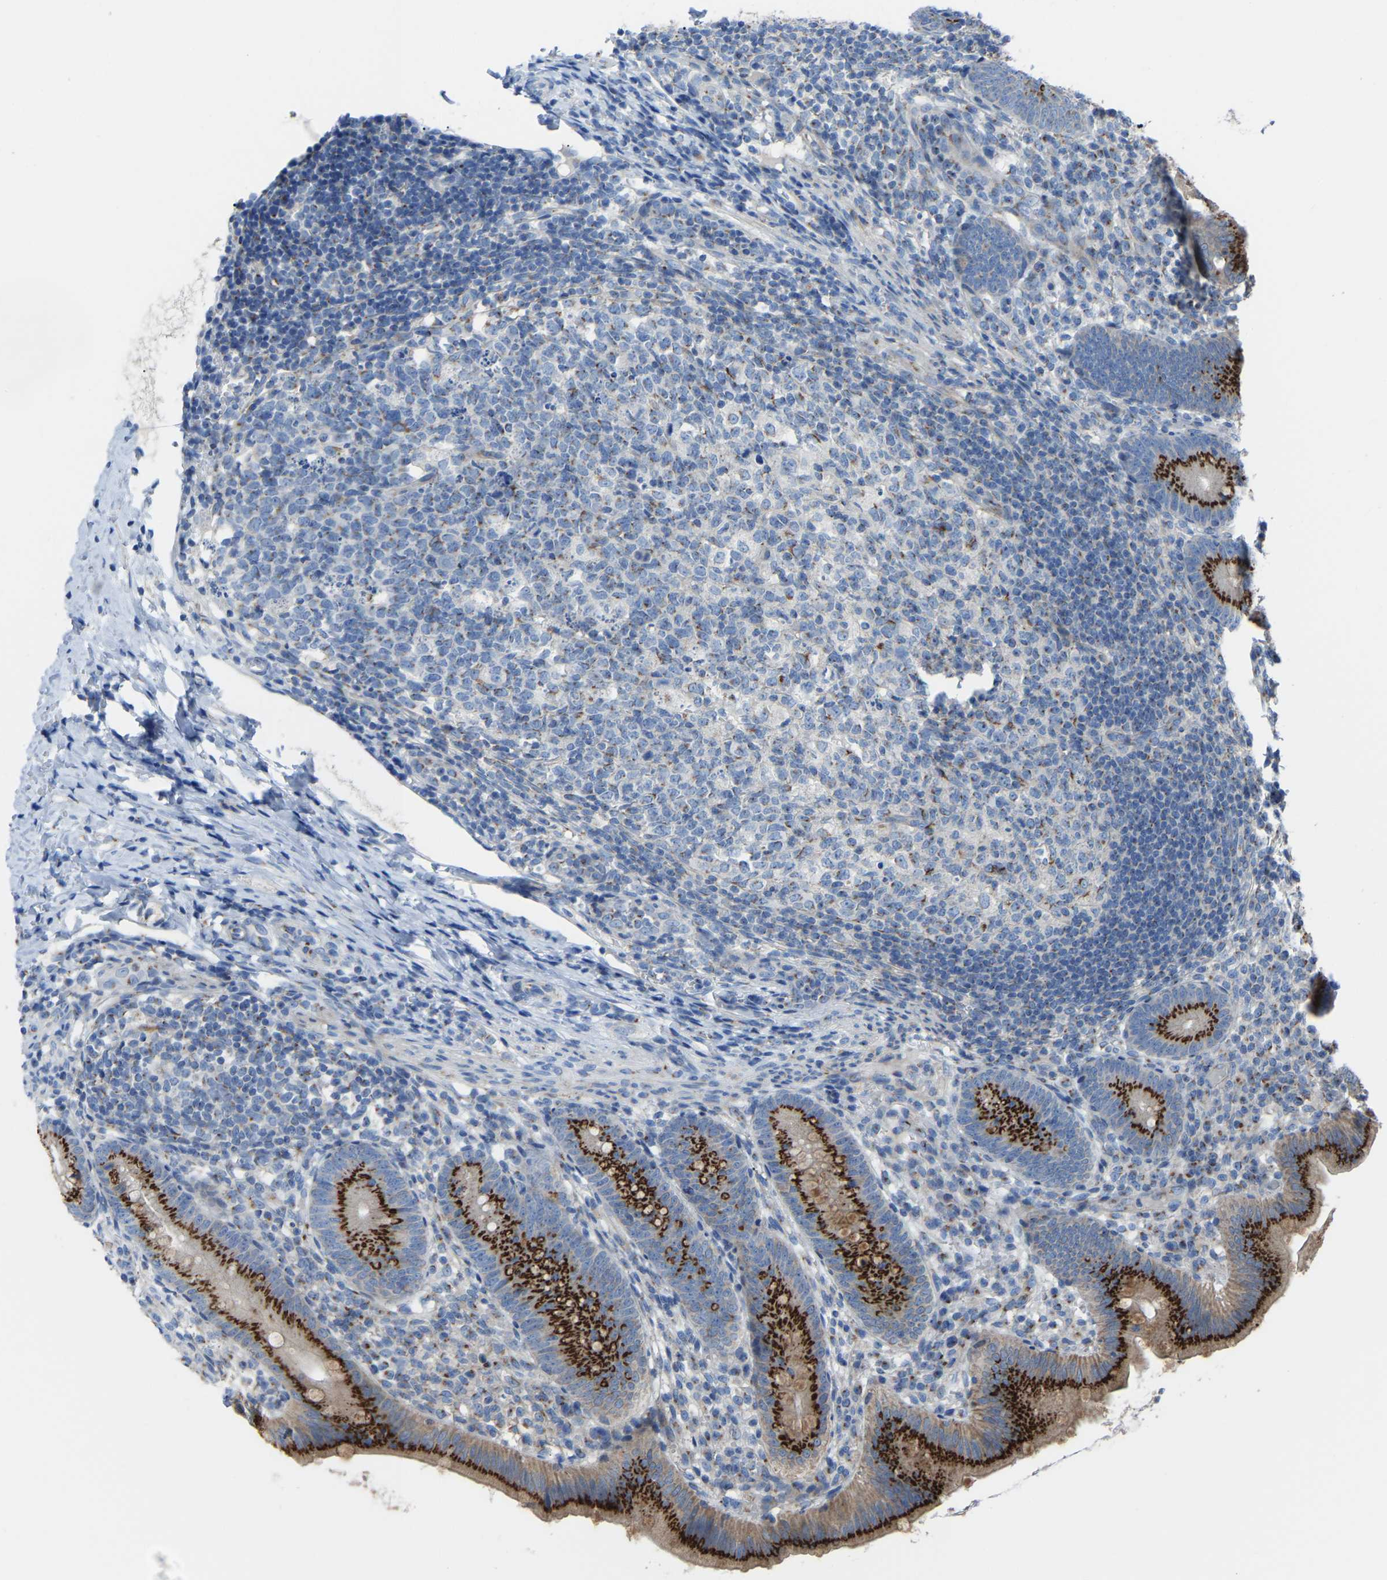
{"staining": {"intensity": "strong", "quantity": ">75%", "location": "cytoplasmic/membranous"}, "tissue": "appendix", "cell_type": "Glandular cells", "image_type": "normal", "snomed": [{"axis": "morphology", "description": "Normal tissue, NOS"}, {"axis": "topography", "description": "Appendix"}], "caption": "Immunohistochemistry of benign human appendix exhibits high levels of strong cytoplasmic/membranous positivity in about >75% of glandular cells.", "gene": "CANT1", "patient": {"sex": "male", "age": 1}}